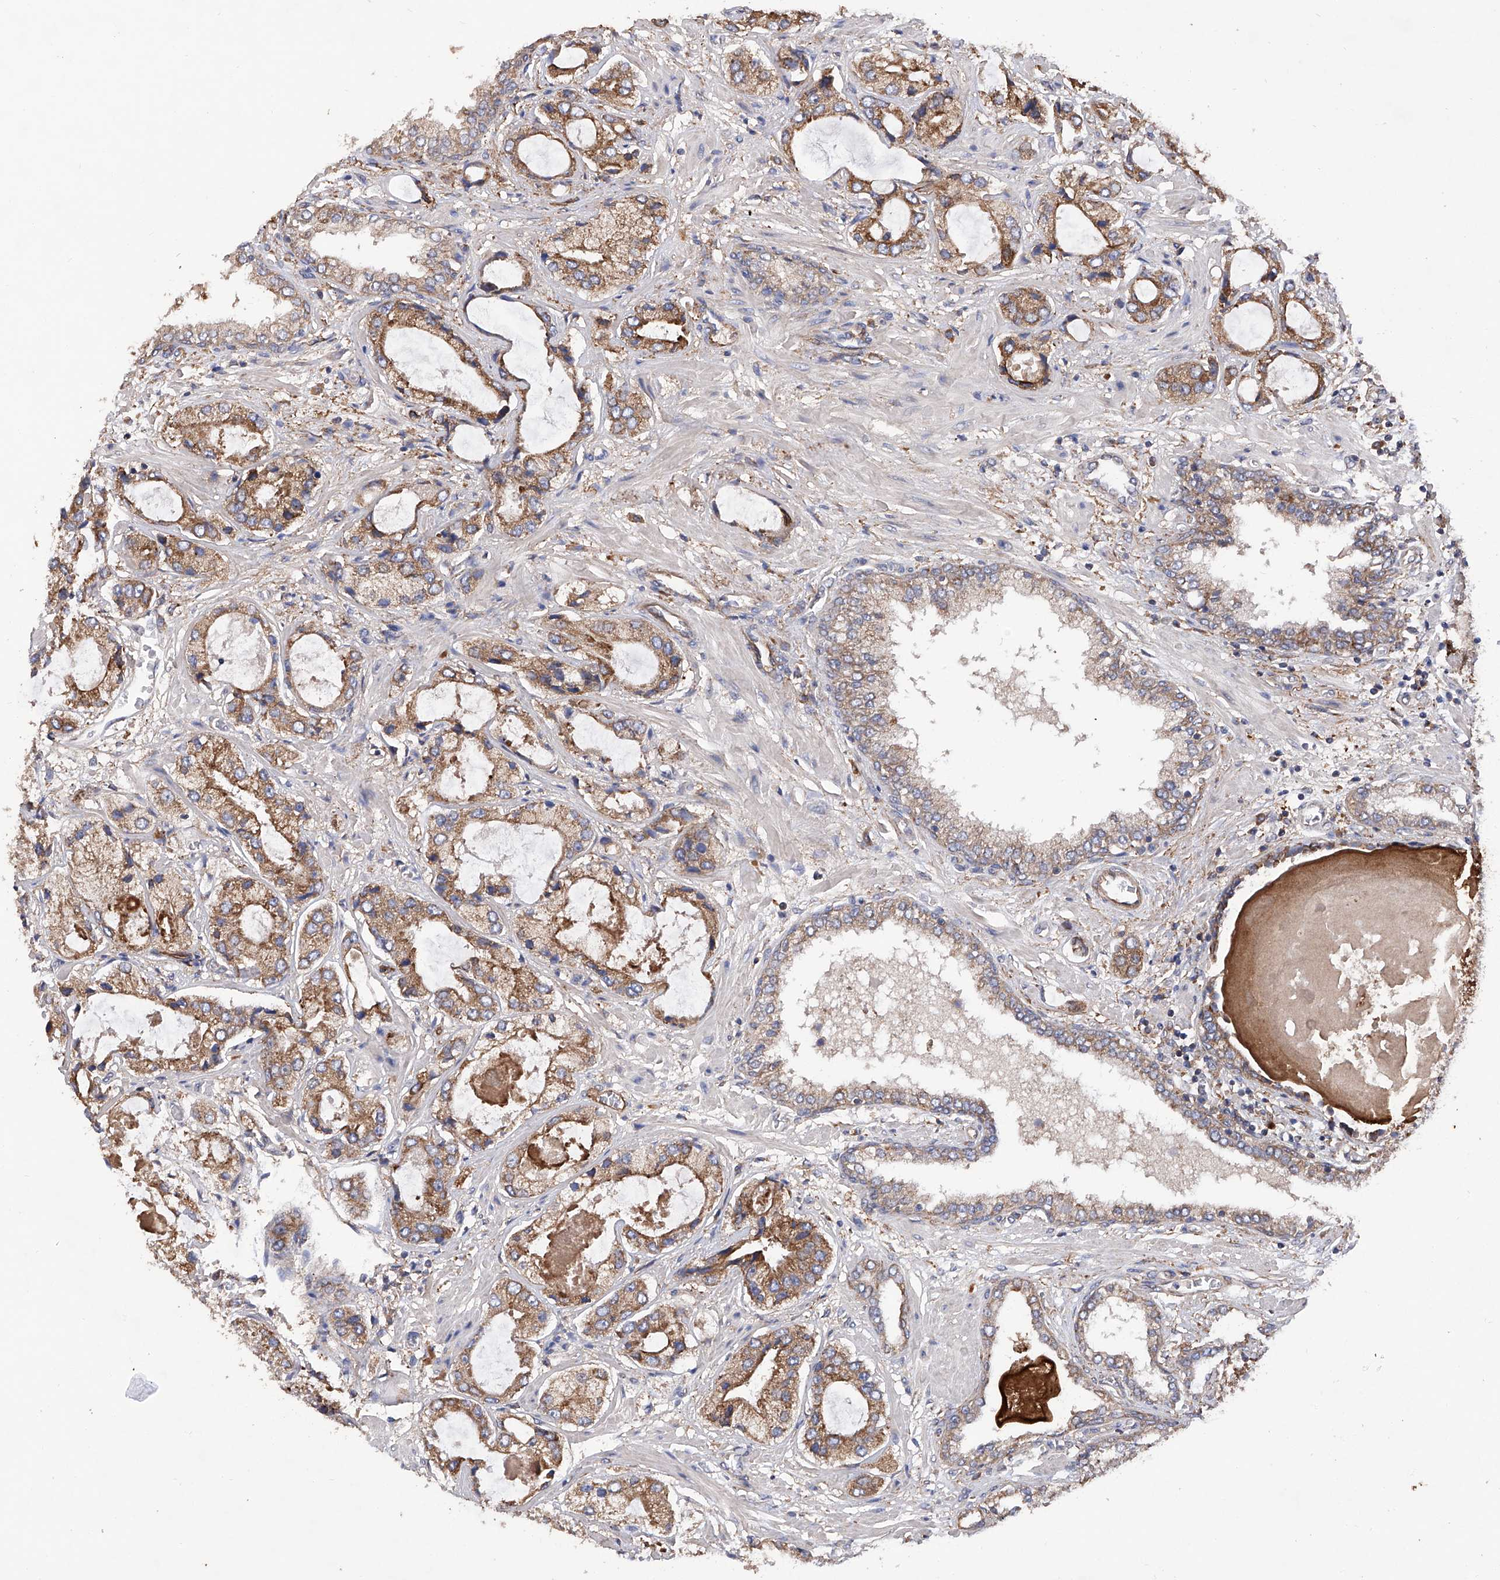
{"staining": {"intensity": "moderate", "quantity": ">75%", "location": "cytoplasmic/membranous"}, "tissue": "prostate cancer", "cell_type": "Tumor cells", "image_type": "cancer", "snomed": [{"axis": "morphology", "description": "Normal tissue, NOS"}, {"axis": "morphology", "description": "Adenocarcinoma, High grade"}, {"axis": "topography", "description": "Prostate"}, {"axis": "topography", "description": "Peripheral nerve tissue"}], "caption": "Tumor cells exhibit medium levels of moderate cytoplasmic/membranous expression in about >75% of cells in adenocarcinoma (high-grade) (prostate). The staining is performed using DAB brown chromogen to label protein expression. The nuclei are counter-stained blue using hematoxylin.", "gene": "INPP5B", "patient": {"sex": "male", "age": 59}}